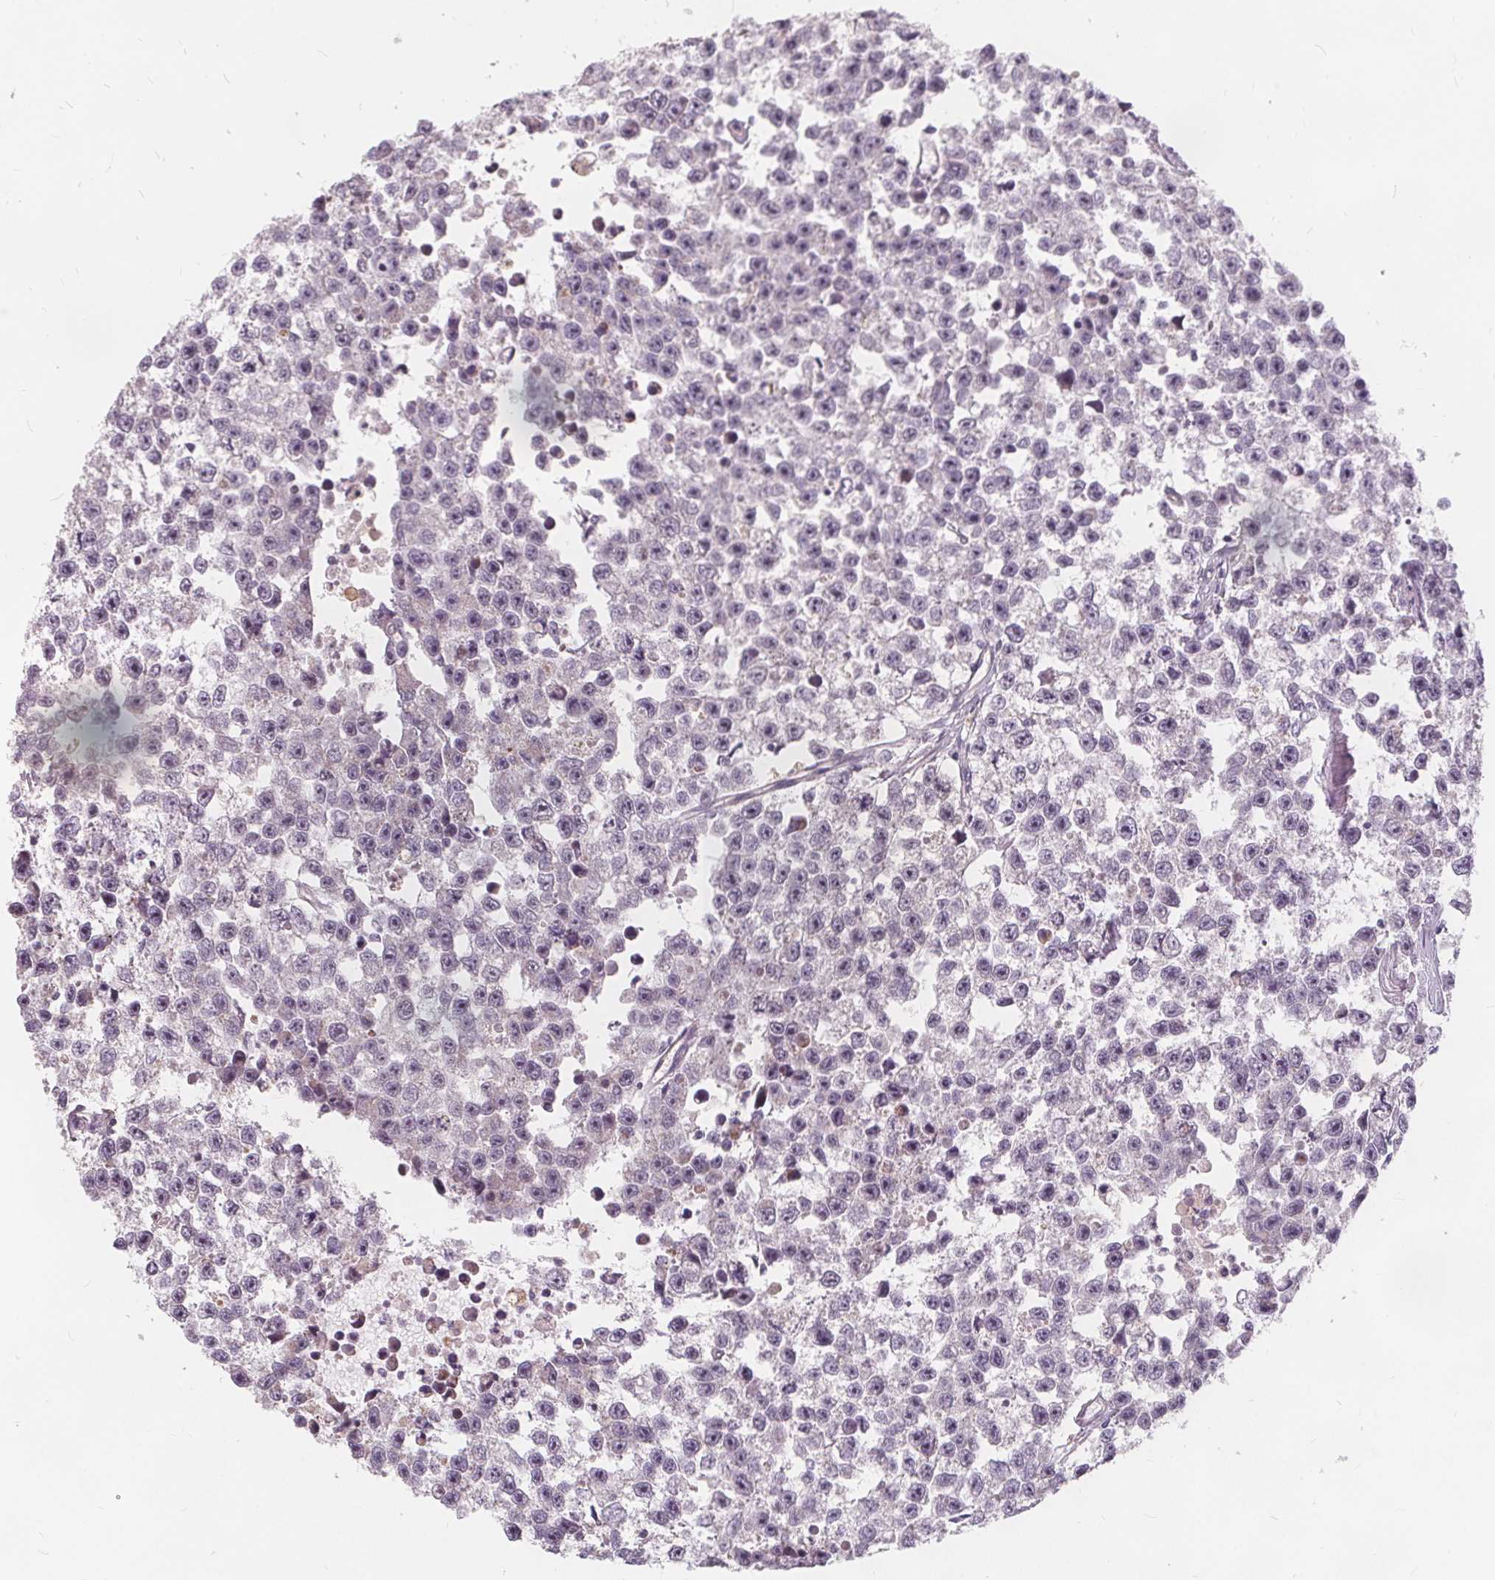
{"staining": {"intensity": "negative", "quantity": "none", "location": "none"}, "tissue": "testis cancer", "cell_type": "Tumor cells", "image_type": "cancer", "snomed": [{"axis": "morphology", "description": "Seminoma, NOS"}, {"axis": "topography", "description": "Testis"}], "caption": "Tumor cells show no significant protein positivity in testis cancer.", "gene": "DRC3", "patient": {"sex": "male", "age": 26}}